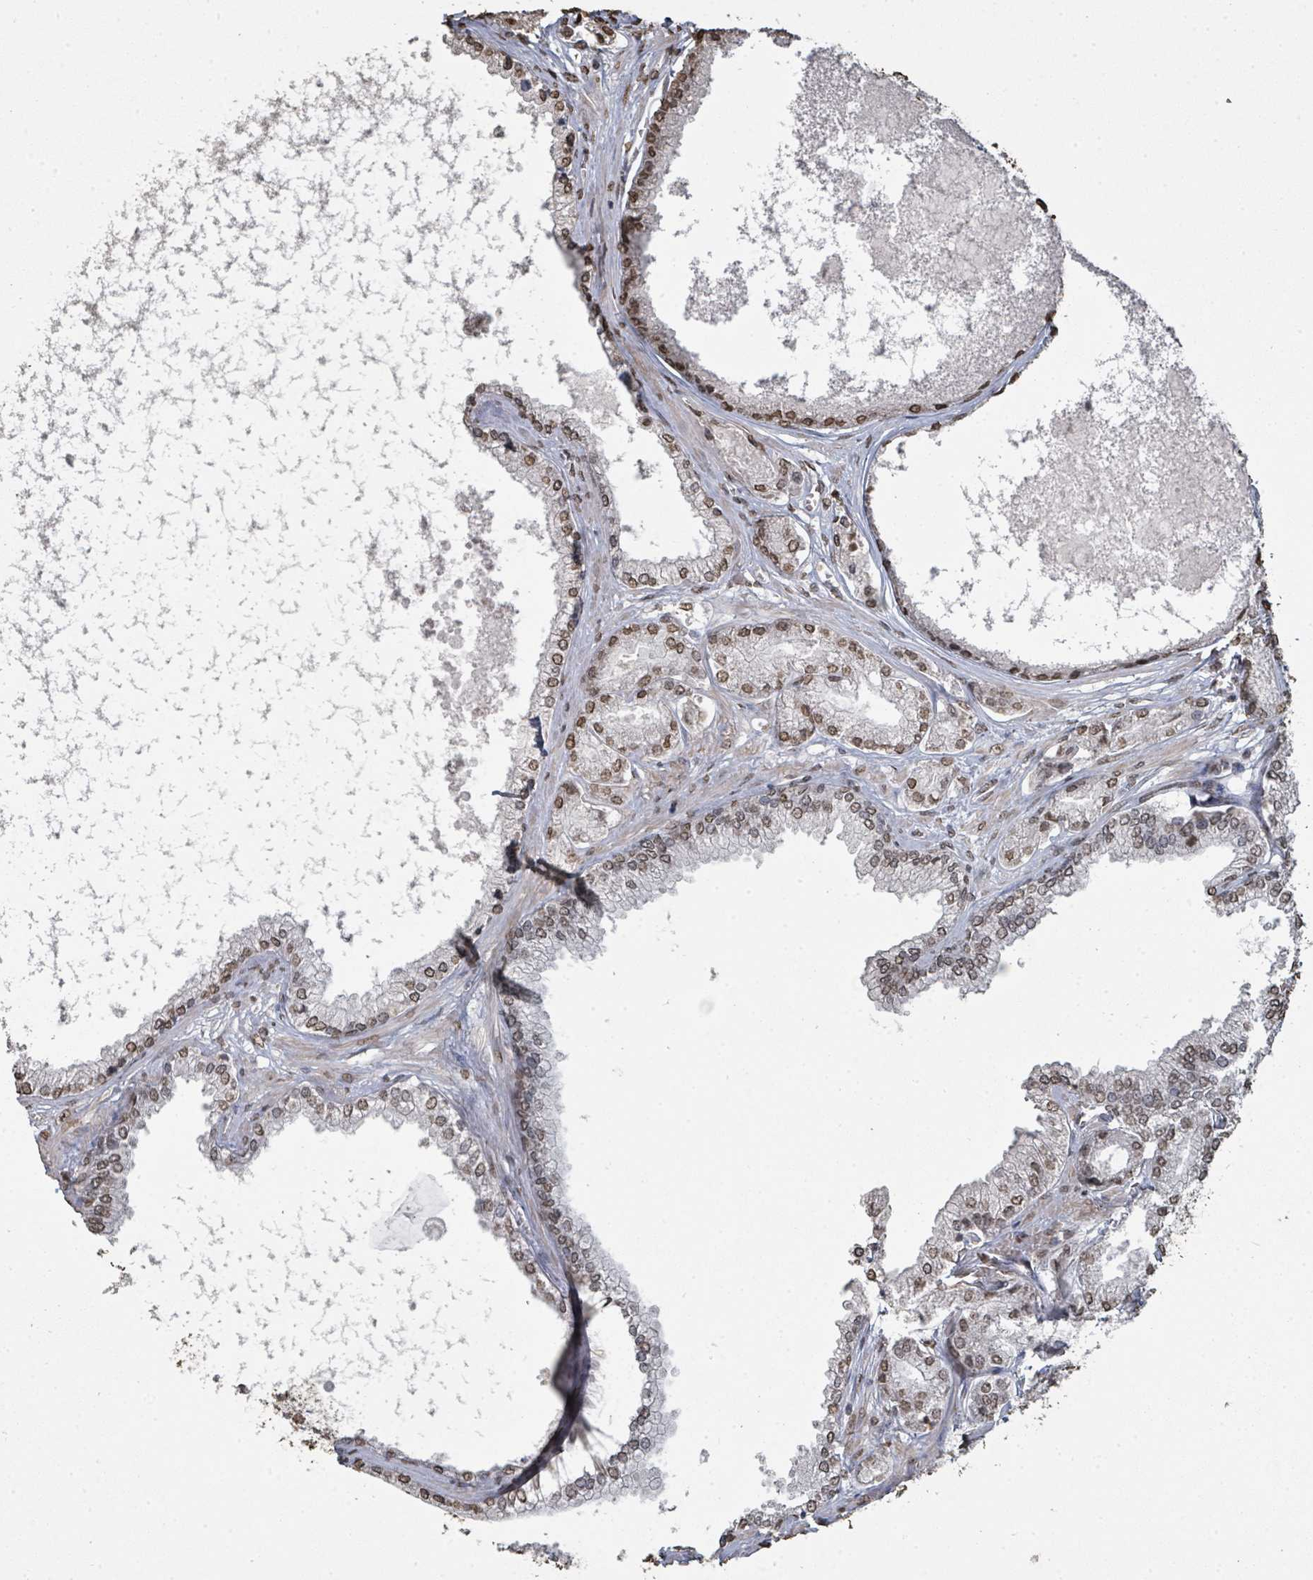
{"staining": {"intensity": "moderate", "quantity": ">75%", "location": "nuclear"}, "tissue": "prostate cancer", "cell_type": "Tumor cells", "image_type": "cancer", "snomed": [{"axis": "morphology", "description": "Adenocarcinoma, NOS"}, {"axis": "topography", "description": "Prostate and seminal vesicle, NOS"}], "caption": "Protein analysis of prostate cancer (adenocarcinoma) tissue reveals moderate nuclear expression in approximately >75% of tumor cells.", "gene": "MRPS12", "patient": {"sex": "male", "age": 76}}